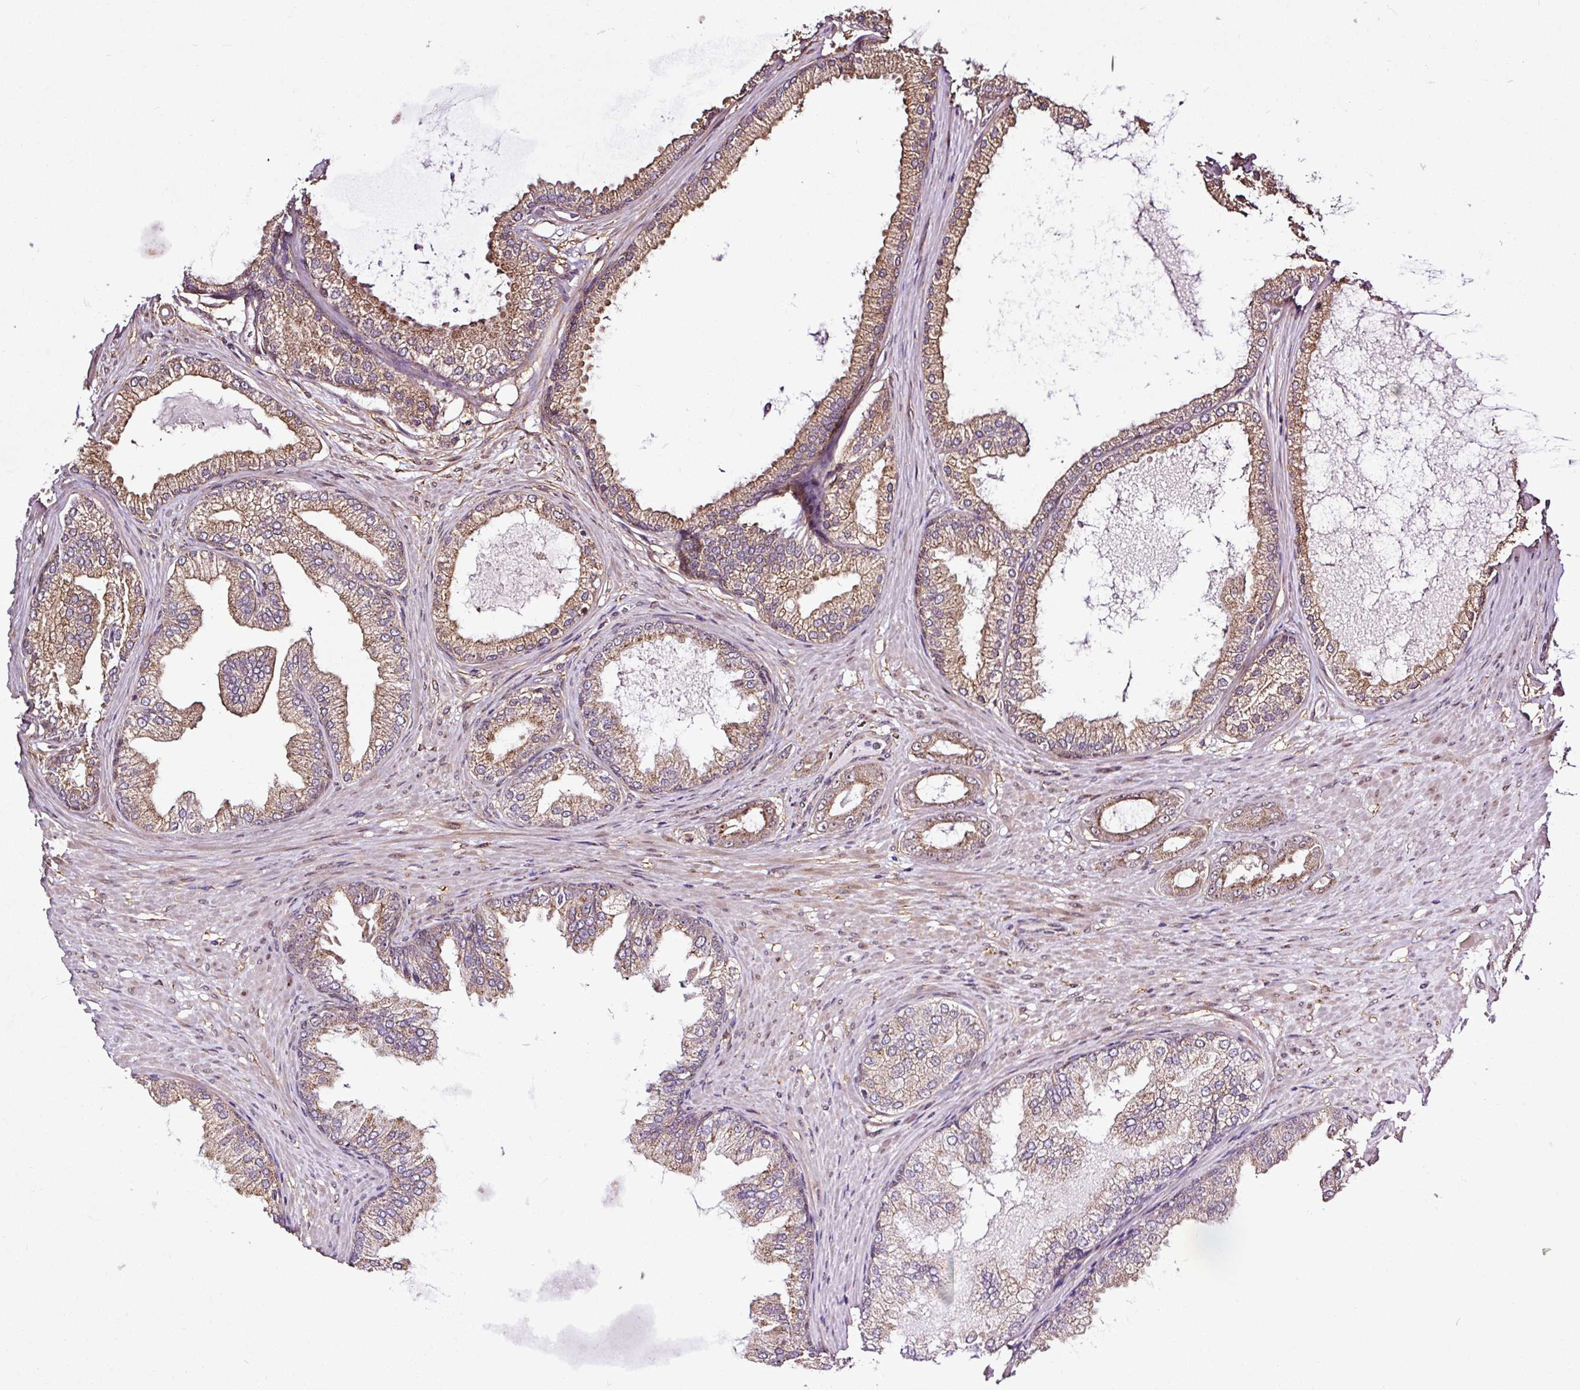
{"staining": {"intensity": "weak", "quantity": ">75%", "location": "cytoplasmic/membranous"}, "tissue": "prostate cancer", "cell_type": "Tumor cells", "image_type": "cancer", "snomed": [{"axis": "morphology", "description": "Adenocarcinoma, Low grade"}, {"axis": "topography", "description": "Prostate"}], "caption": "Approximately >75% of tumor cells in human low-grade adenocarcinoma (prostate) show weak cytoplasmic/membranous protein positivity as visualized by brown immunohistochemical staining.", "gene": "FAM153A", "patient": {"sex": "male", "age": 63}}